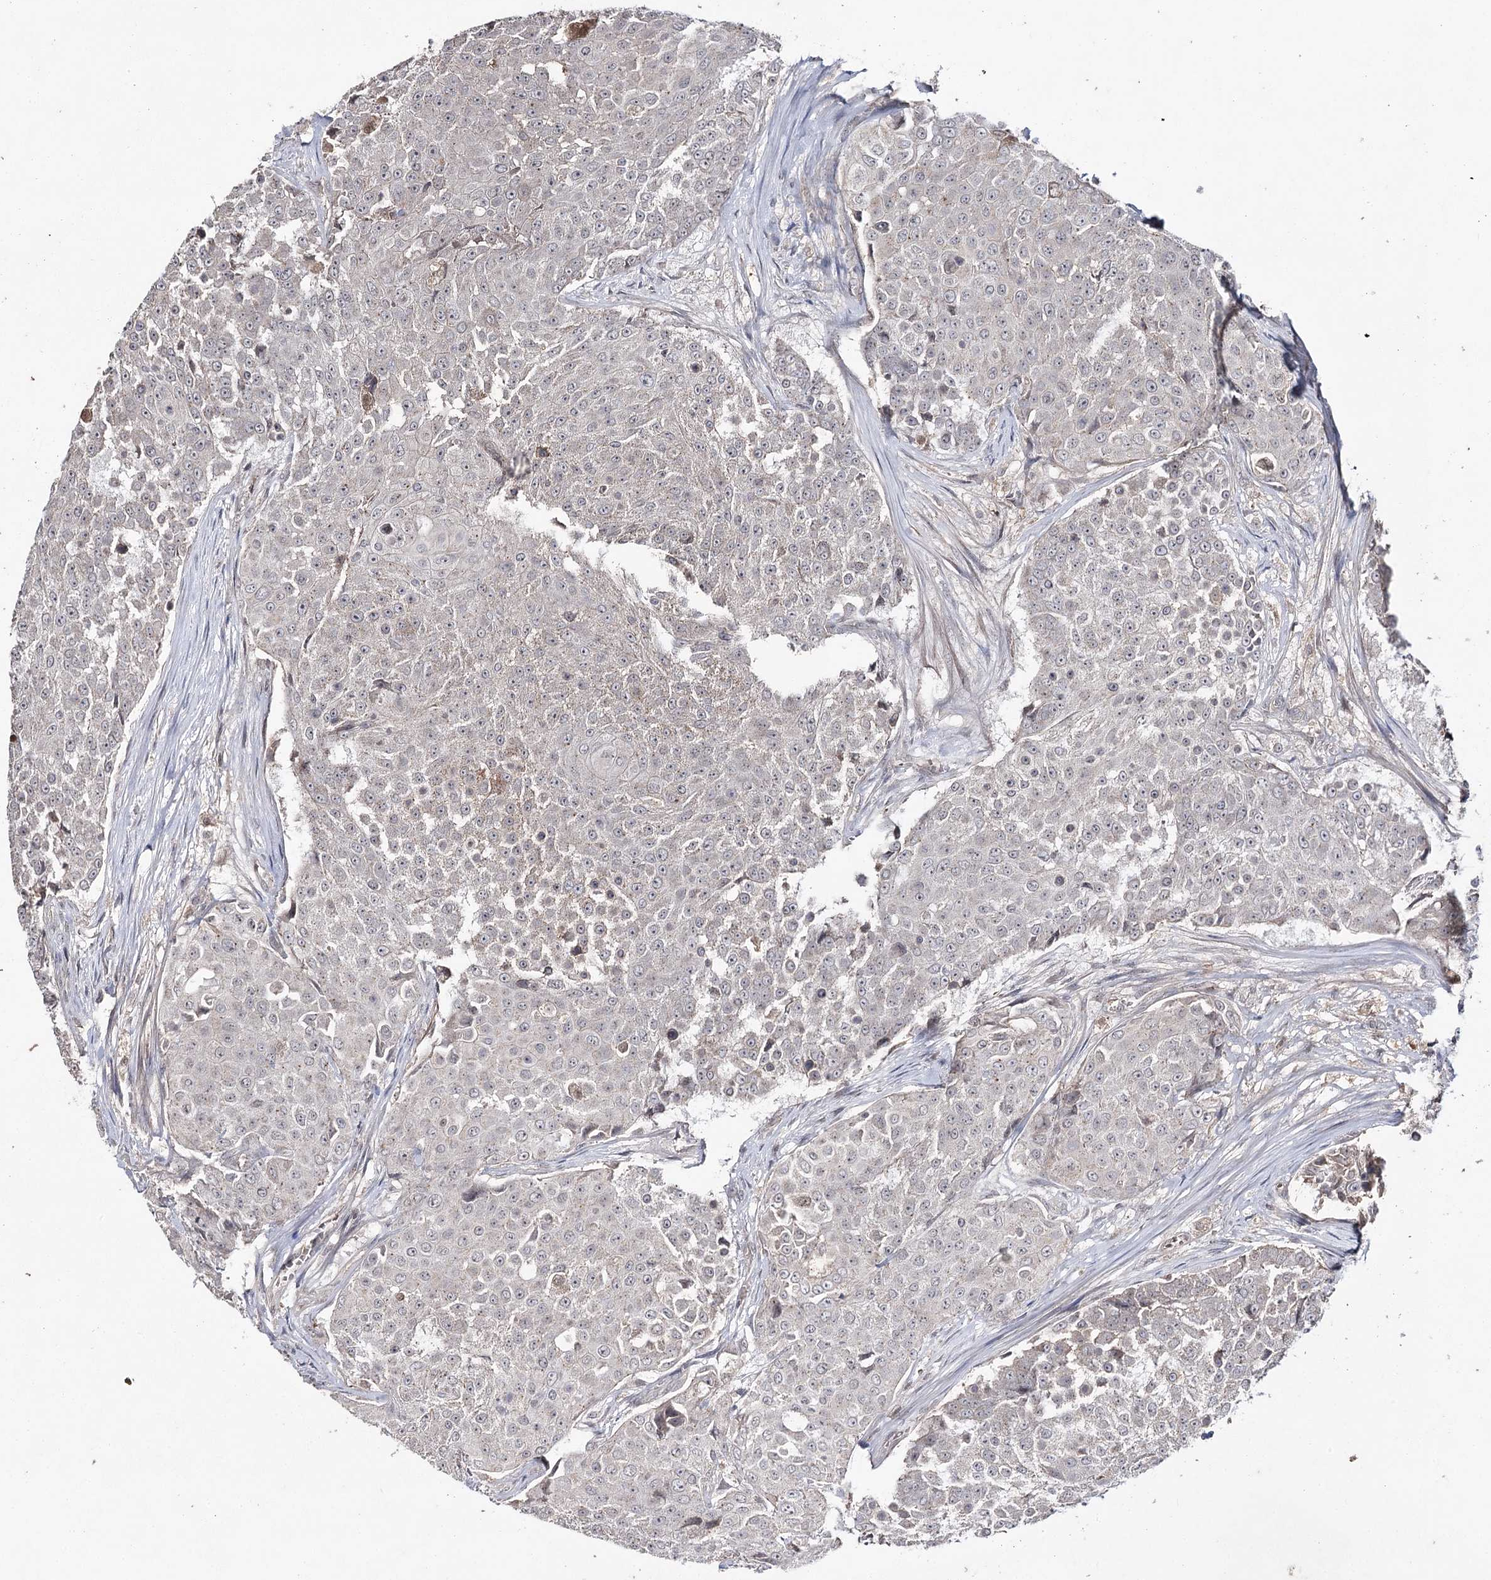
{"staining": {"intensity": "negative", "quantity": "none", "location": "none"}, "tissue": "urothelial cancer", "cell_type": "Tumor cells", "image_type": "cancer", "snomed": [{"axis": "morphology", "description": "Urothelial carcinoma, High grade"}, {"axis": "topography", "description": "Urinary bladder"}], "caption": "Immunohistochemistry (IHC) micrograph of neoplastic tissue: human high-grade urothelial carcinoma stained with DAB (3,3'-diaminobenzidine) displays no significant protein positivity in tumor cells.", "gene": "SYNGR3", "patient": {"sex": "female", "age": 63}}